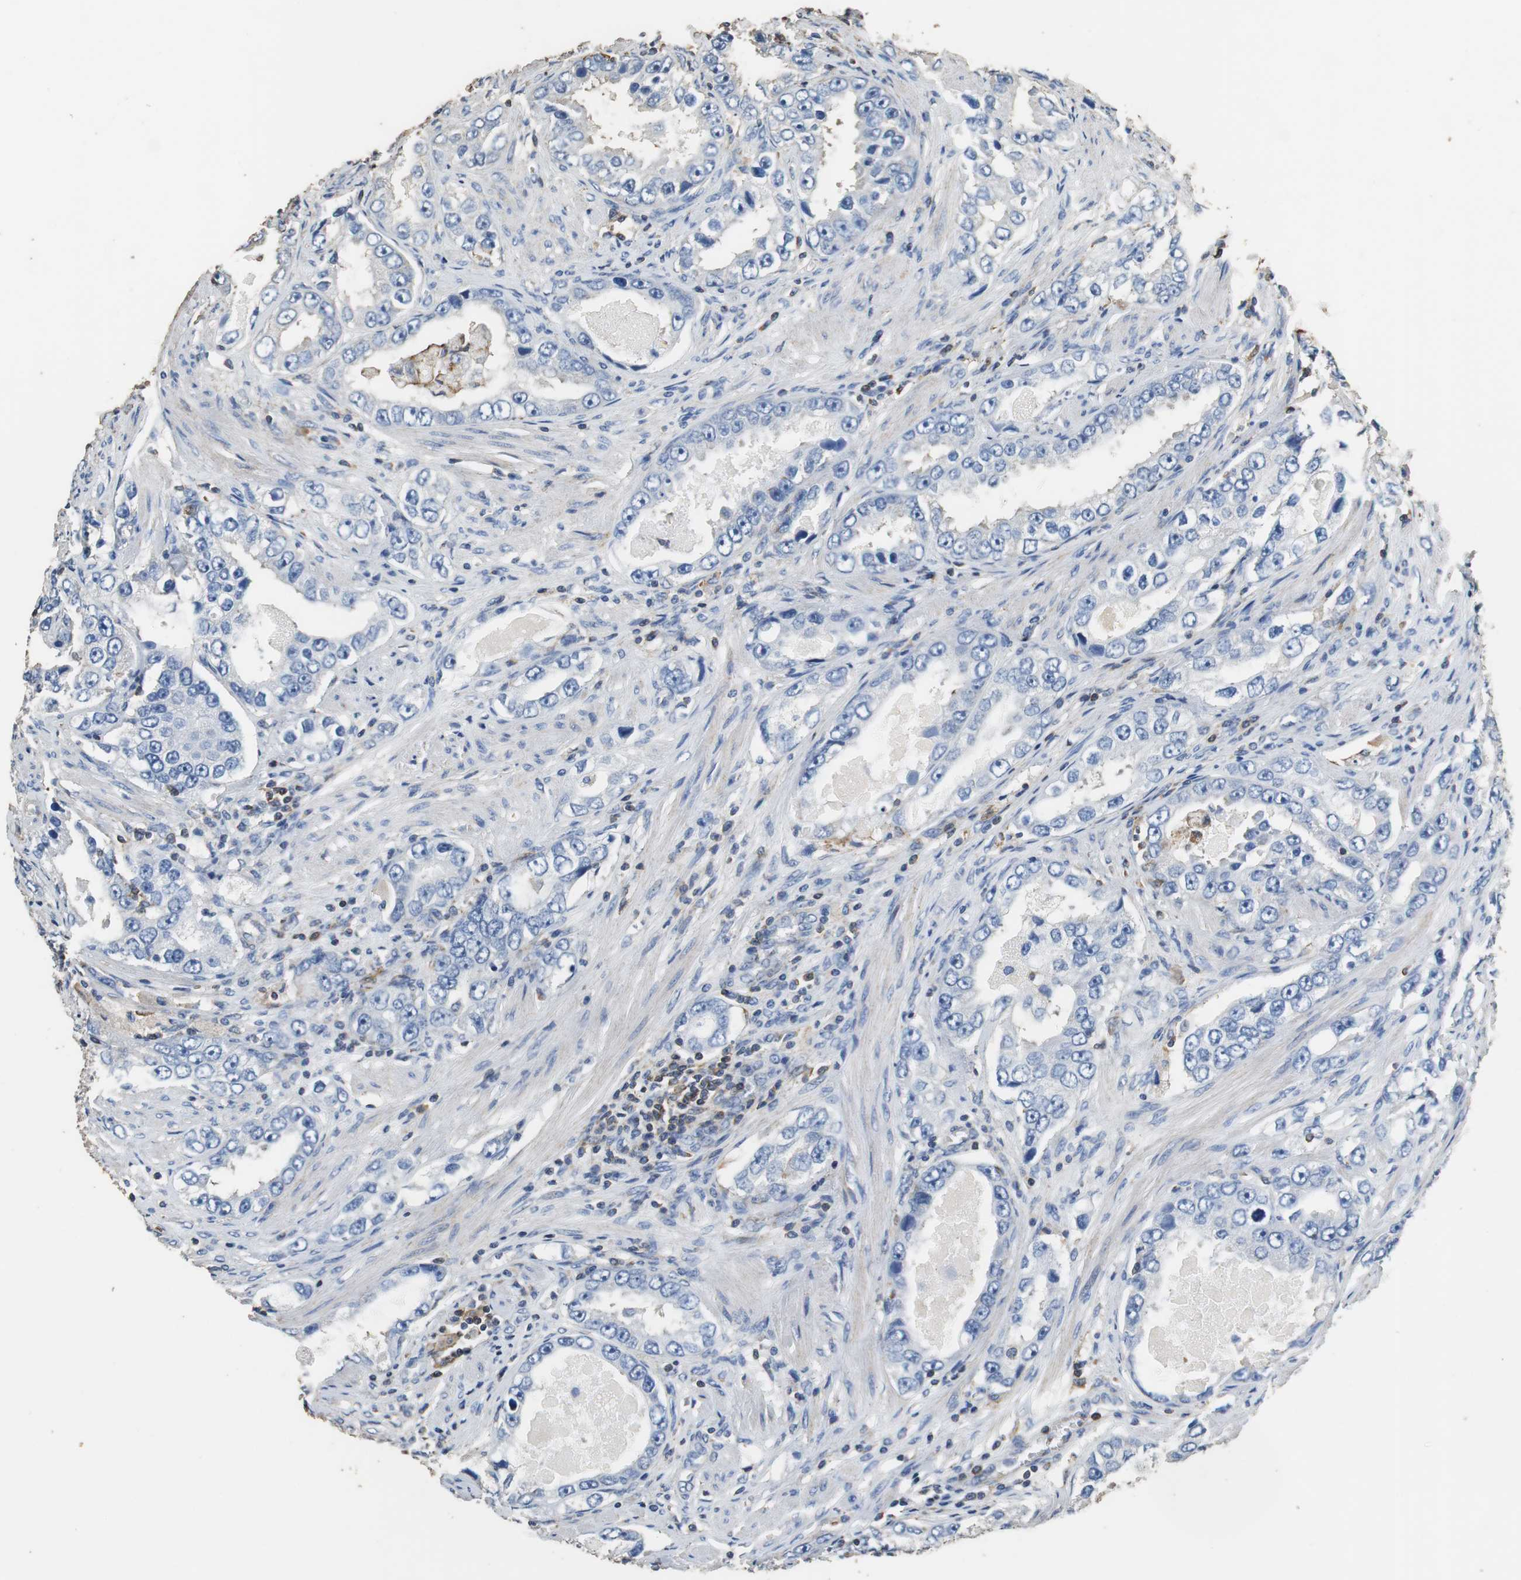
{"staining": {"intensity": "negative", "quantity": "none", "location": "none"}, "tissue": "prostate cancer", "cell_type": "Tumor cells", "image_type": "cancer", "snomed": [{"axis": "morphology", "description": "Adenocarcinoma, High grade"}, {"axis": "topography", "description": "Prostate"}], "caption": "This is an immunohistochemistry (IHC) micrograph of prostate adenocarcinoma (high-grade). There is no positivity in tumor cells.", "gene": "PRKRA", "patient": {"sex": "male", "age": 63}}